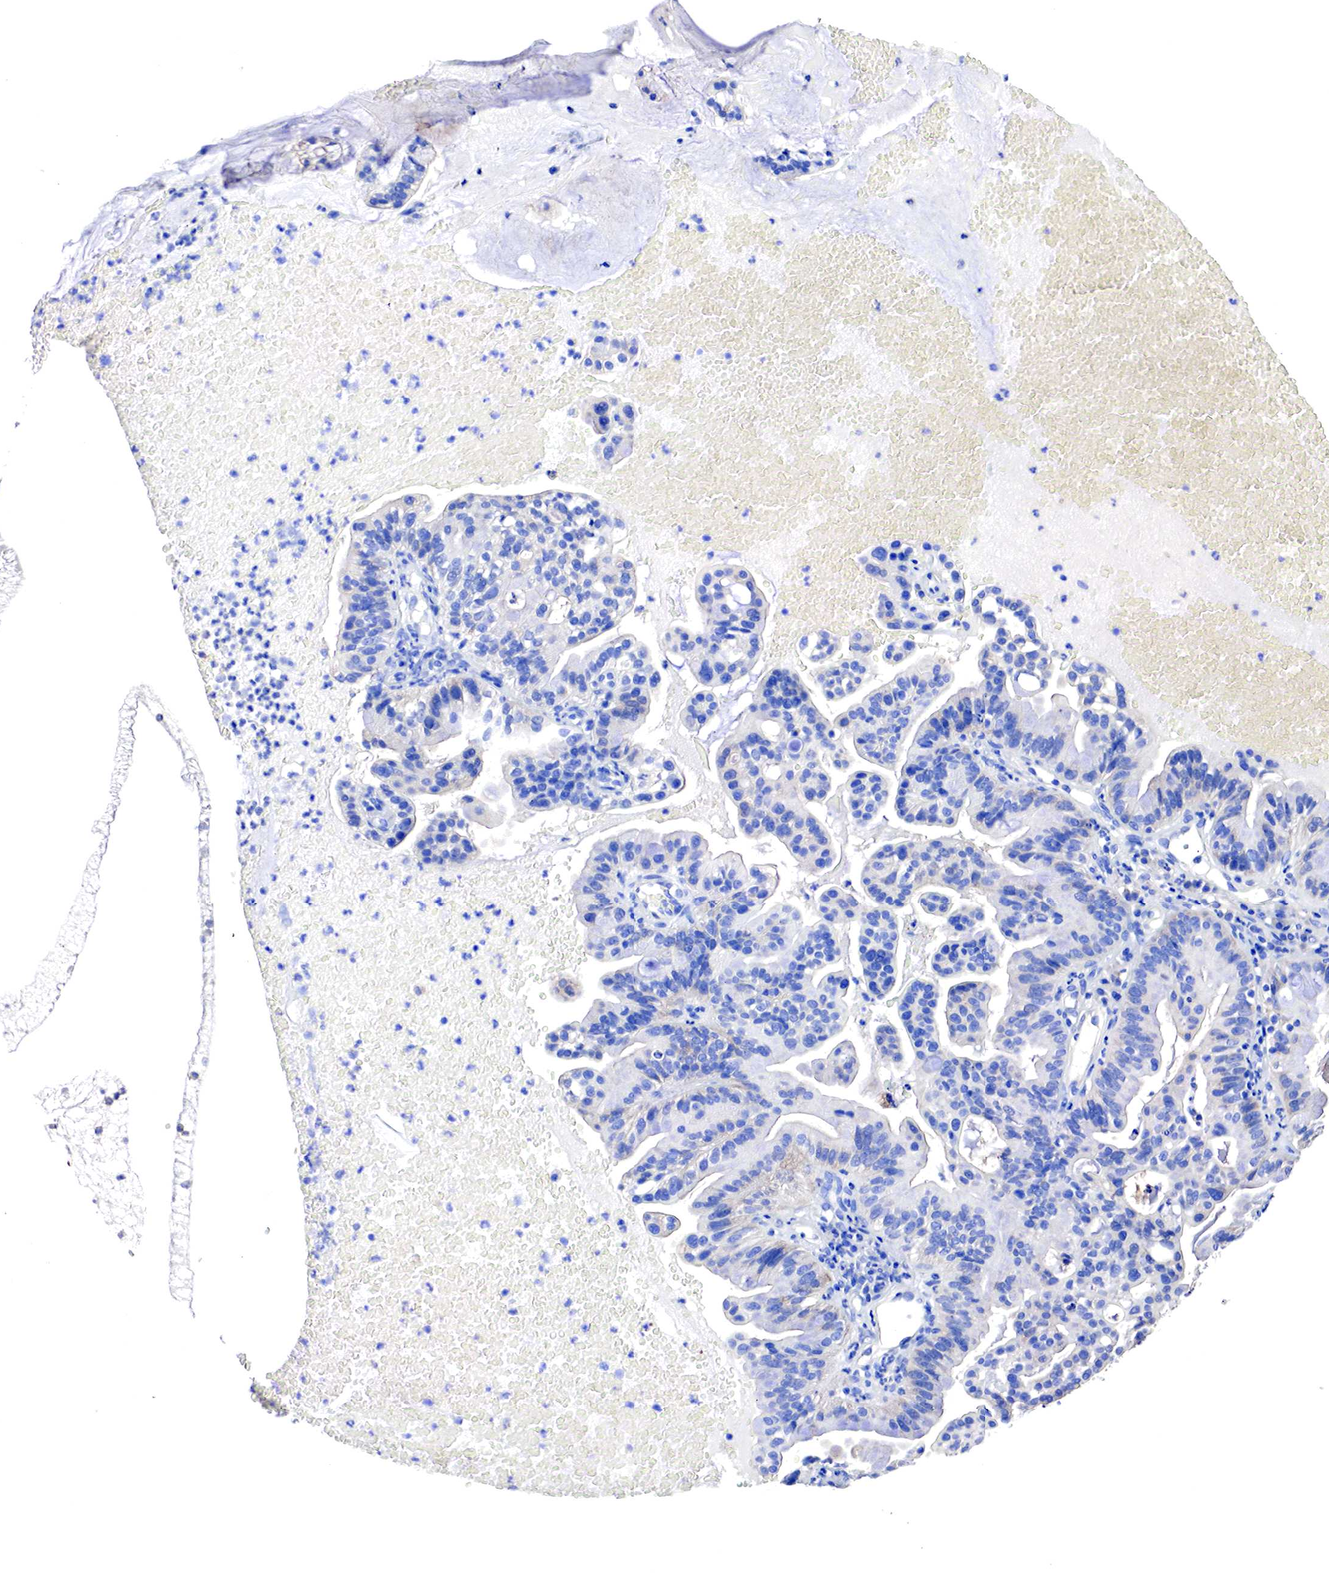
{"staining": {"intensity": "negative", "quantity": "none", "location": "none"}, "tissue": "cervical cancer", "cell_type": "Tumor cells", "image_type": "cancer", "snomed": [{"axis": "morphology", "description": "Adenocarcinoma, NOS"}, {"axis": "topography", "description": "Cervix"}], "caption": "The image shows no significant positivity in tumor cells of cervical adenocarcinoma. (IHC, brightfield microscopy, high magnification).", "gene": "RDX", "patient": {"sex": "female", "age": 41}}